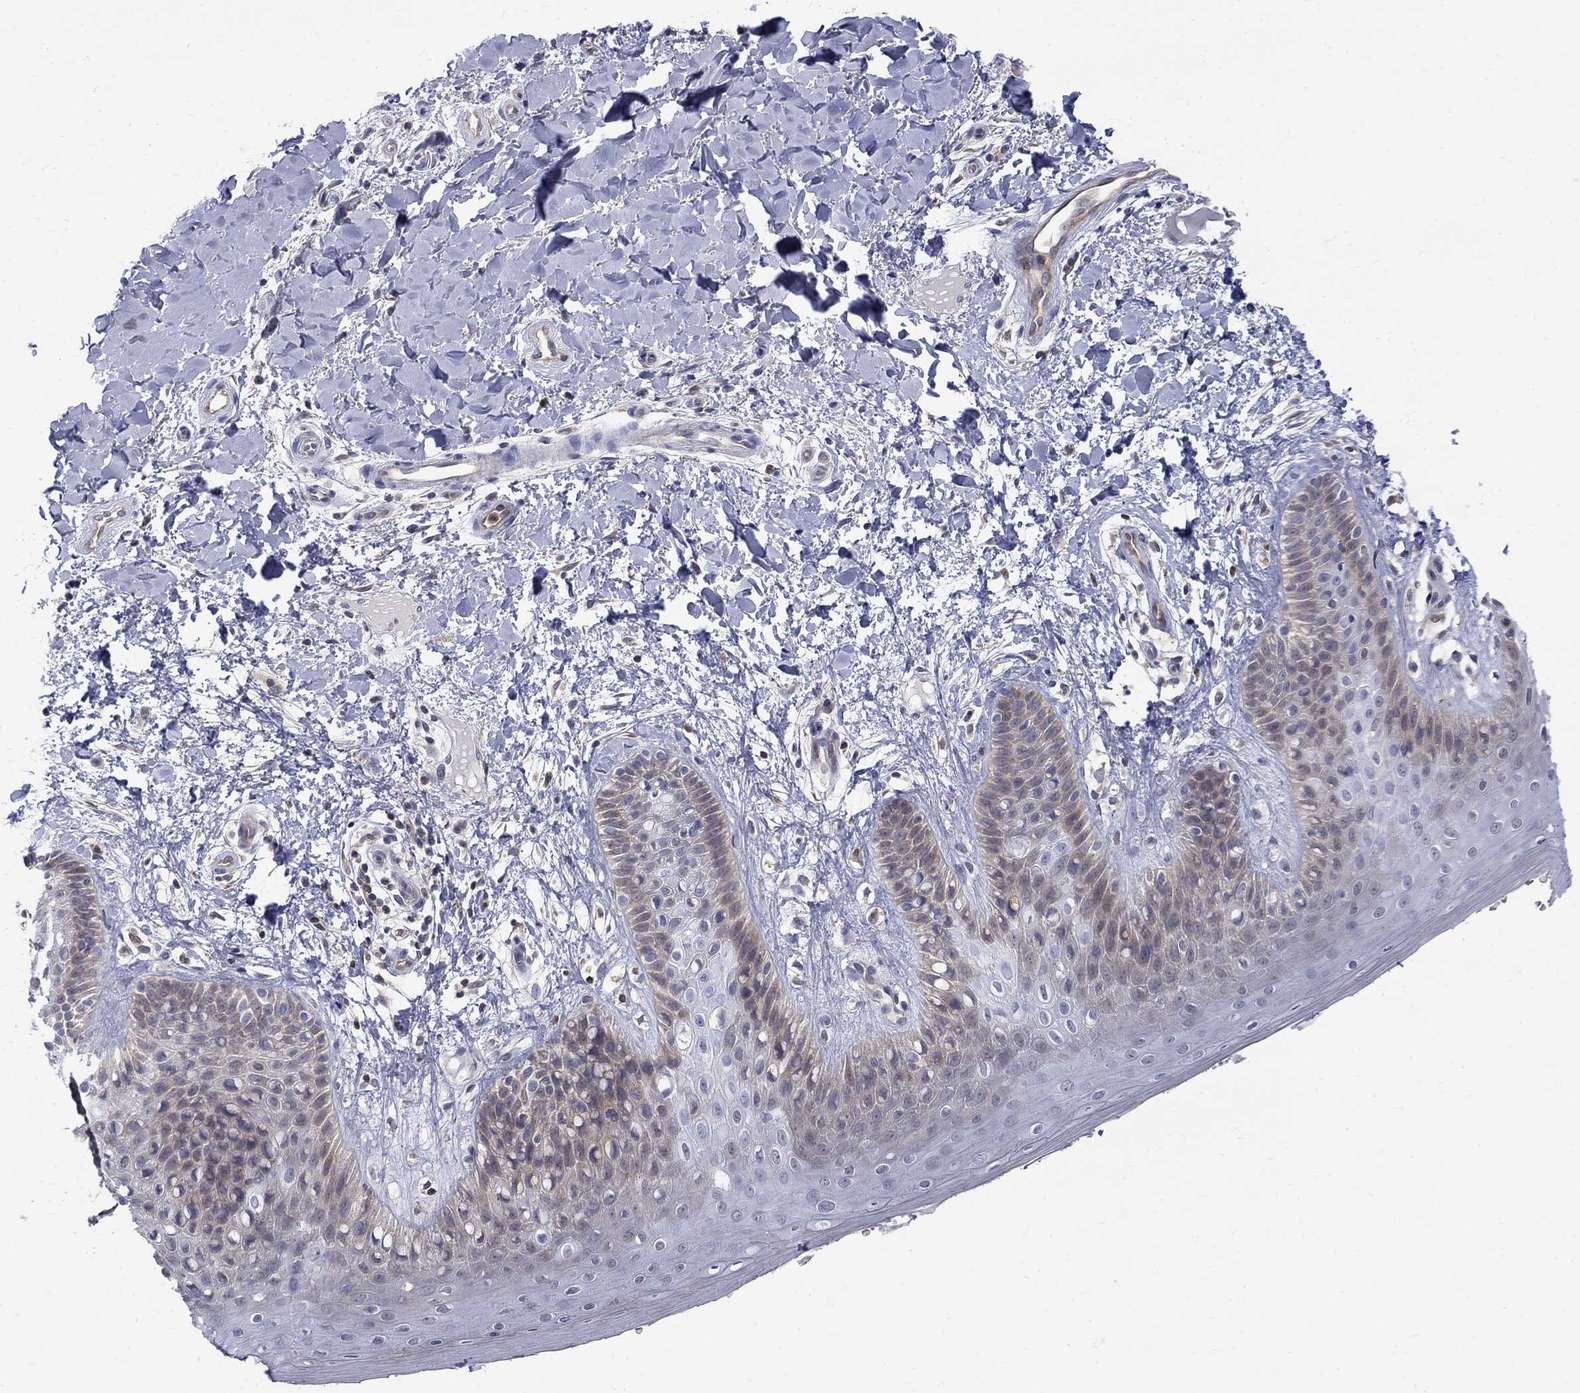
{"staining": {"intensity": "negative", "quantity": "none", "location": "none"}, "tissue": "skin", "cell_type": "Epidermal cells", "image_type": "normal", "snomed": [{"axis": "morphology", "description": "Normal tissue, NOS"}, {"axis": "topography", "description": "Anal"}], "caption": "This is an immunohistochemistry (IHC) micrograph of benign skin. There is no positivity in epidermal cells.", "gene": "HKDC1", "patient": {"sex": "male", "age": 36}}